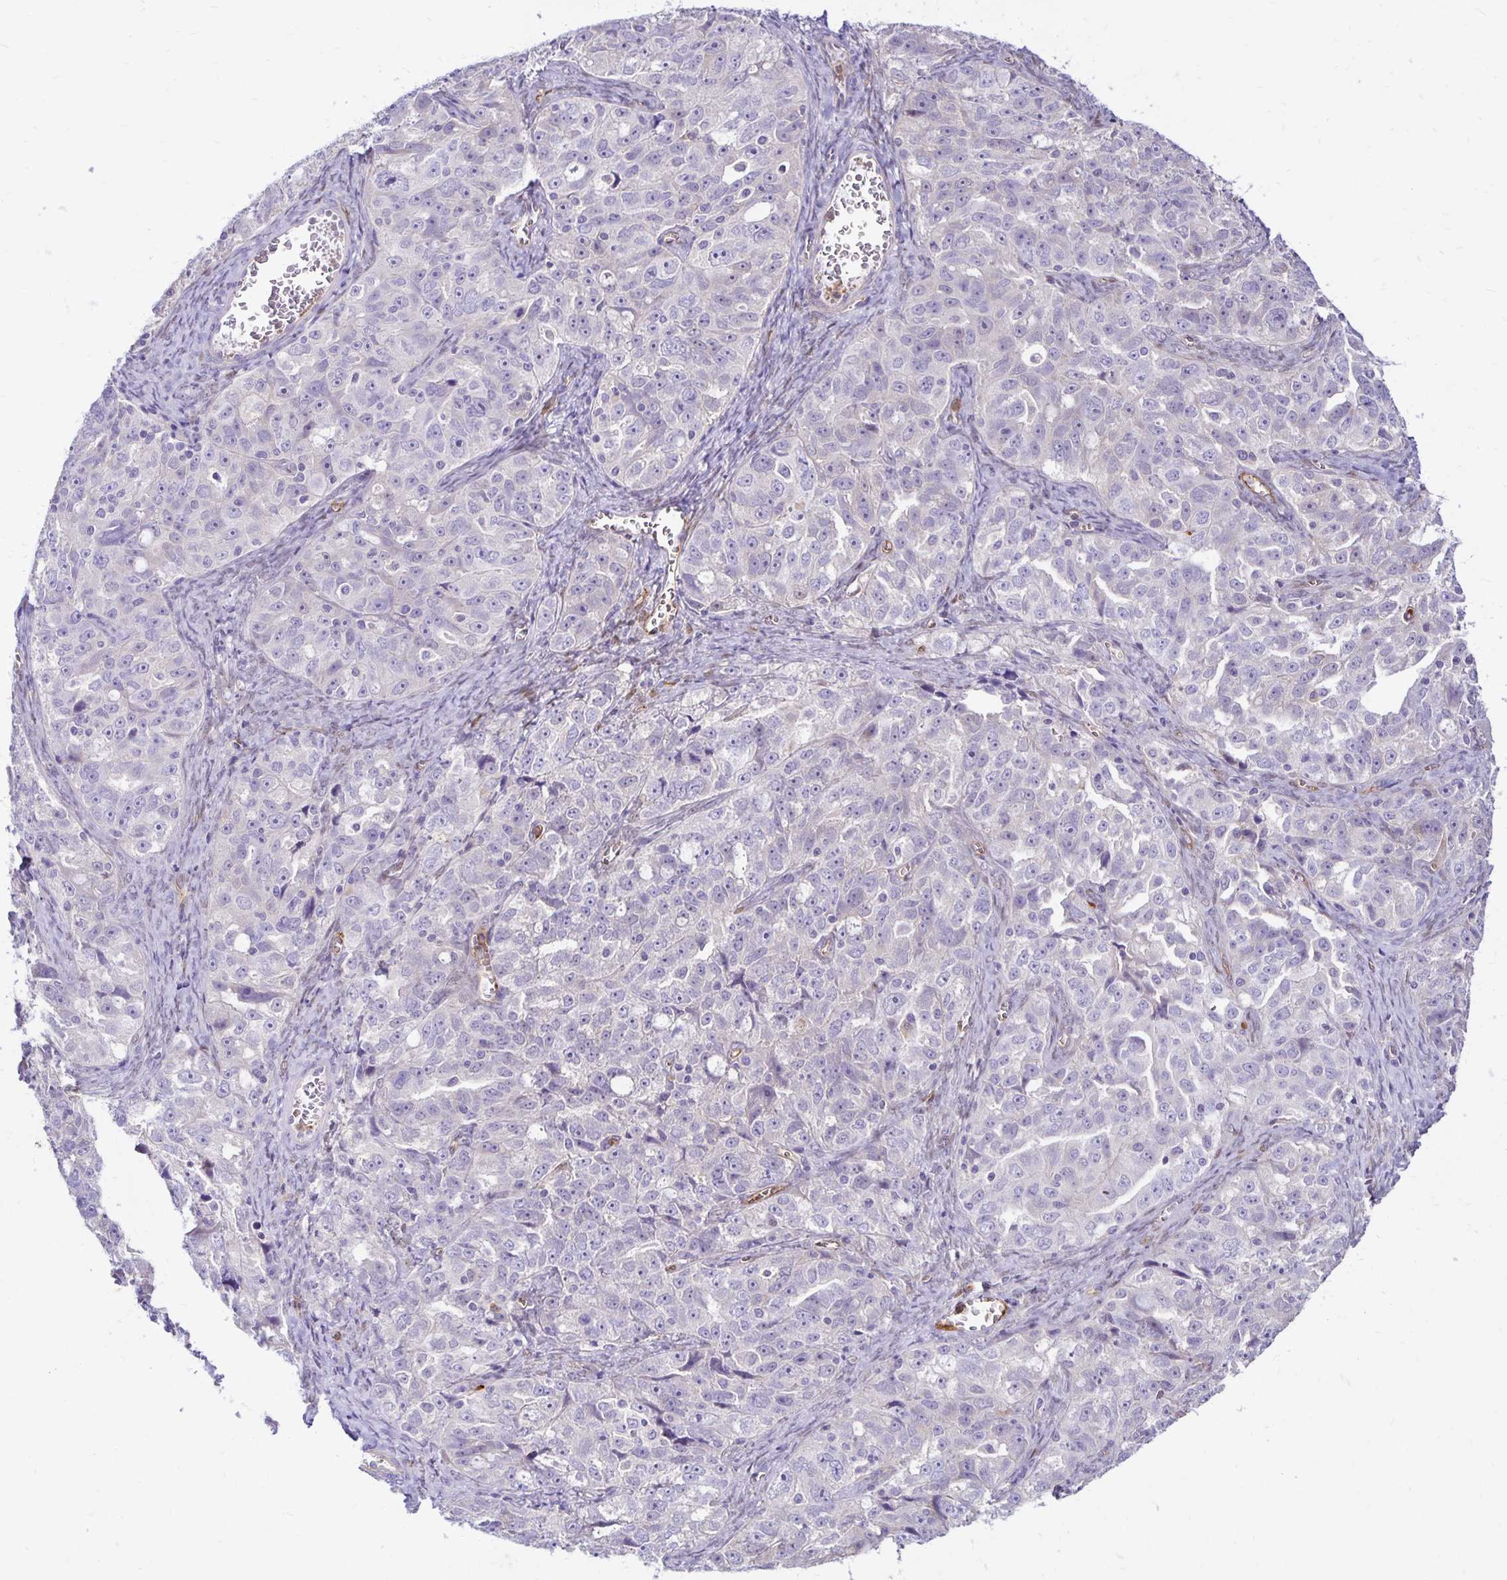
{"staining": {"intensity": "negative", "quantity": "none", "location": "none"}, "tissue": "ovarian cancer", "cell_type": "Tumor cells", "image_type": "cancer", "snomed": [{"axis": "morphology", "description": "Cystadenocarcinoma, serous, NOS"}, {"axis": "topography", "description": "Ovary"}], "caption": "Serous cystadenocarcinoma (ovarian) was stained to show a protein in brown. There is no significant positivity in tumor cells.", "gene": "TTYH1", "patient": {"sex": "female", "age": 51}}